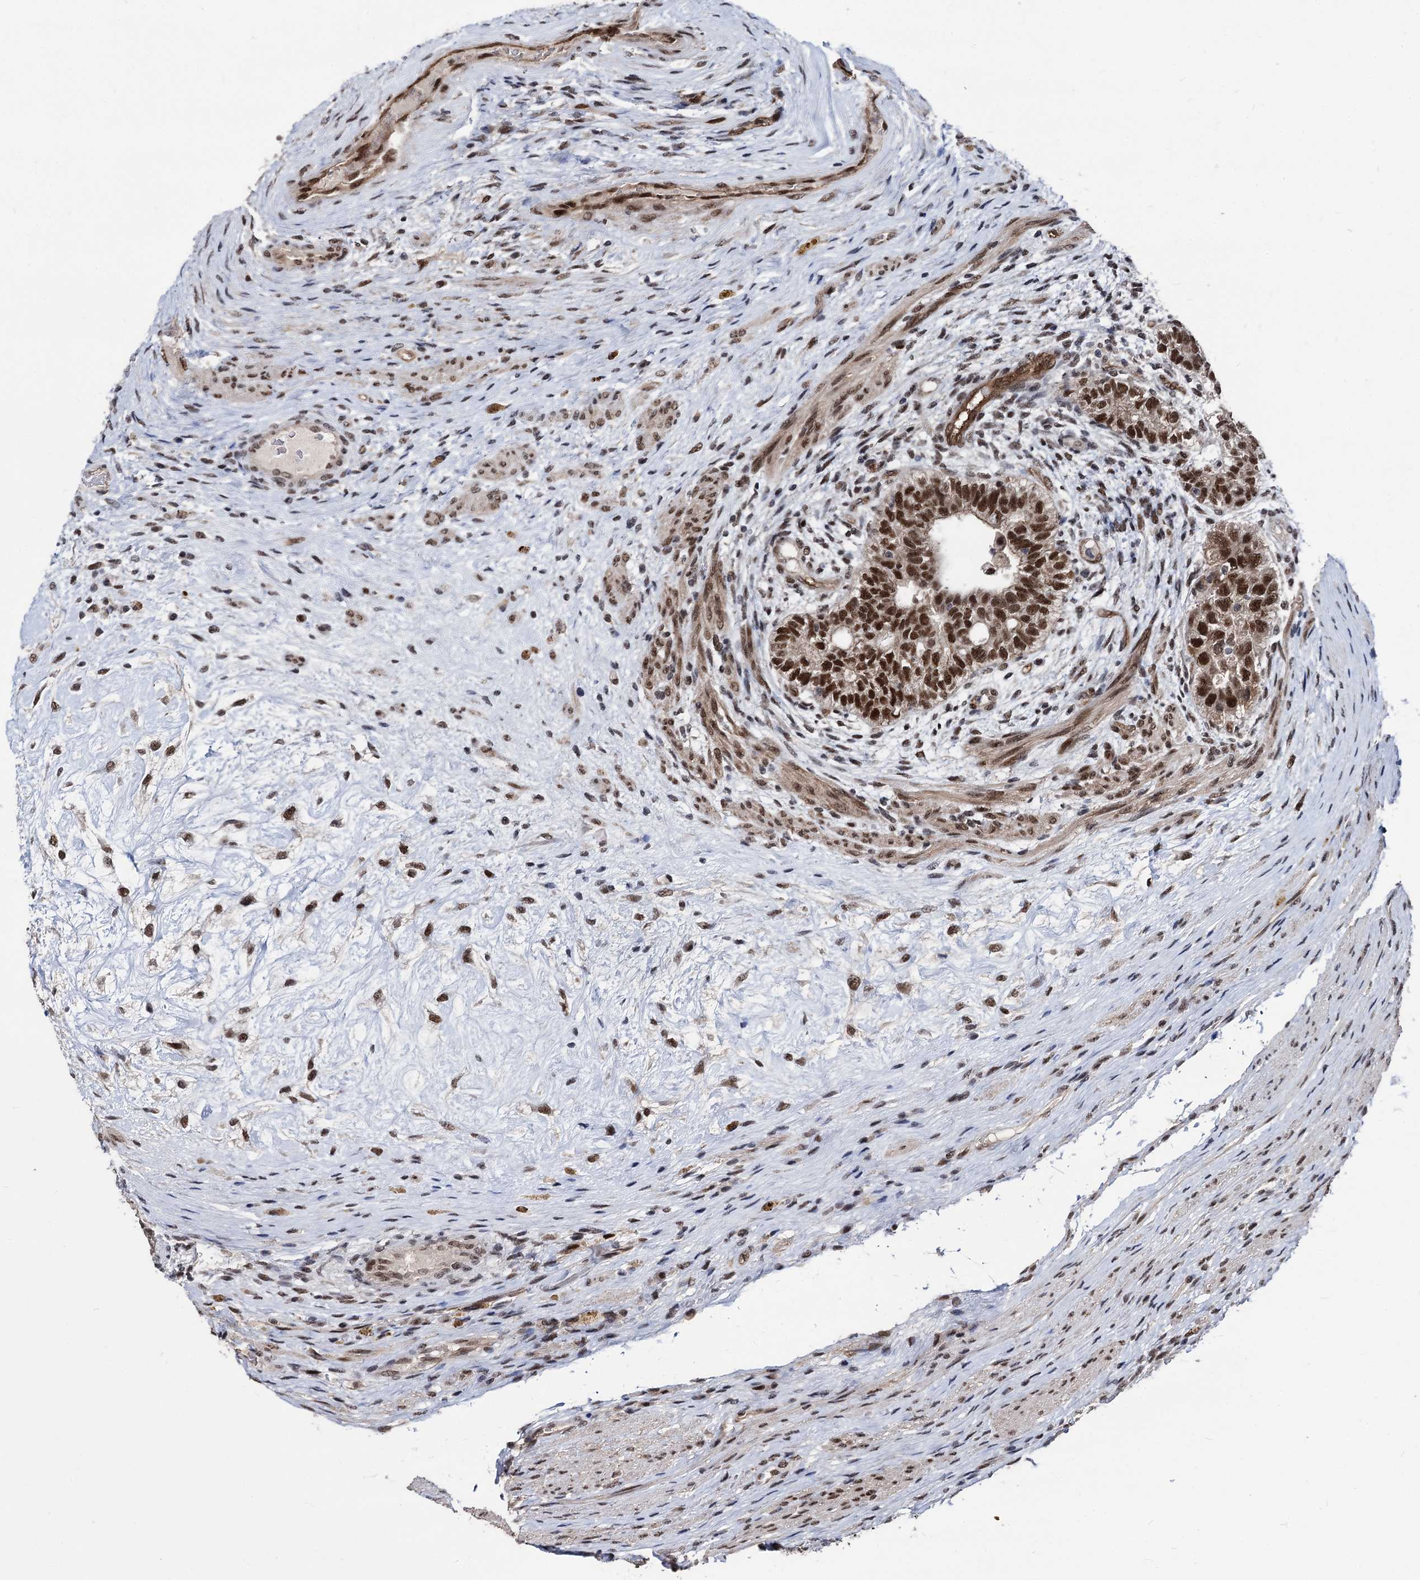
{"staining": {"intensity": "strong", "quantity": ">75%", "location": "nuclear"}, "tissue": "testis cancer", "cell_type": "Tumor cells", "image_type": "cancer", "snomed": [{"axis": "morphology", "description": "Carcinoma, Embryonal, NOS"}, {"axis": "topography", "description": "Testis"}], "caption": "Immunohistochemical staining of human testis cancer exhibits strong nuclear protein positivity in about >75% of tumor cells.", "gene": "GALNT11", "patient": {"sex": "male", "age": 26}}